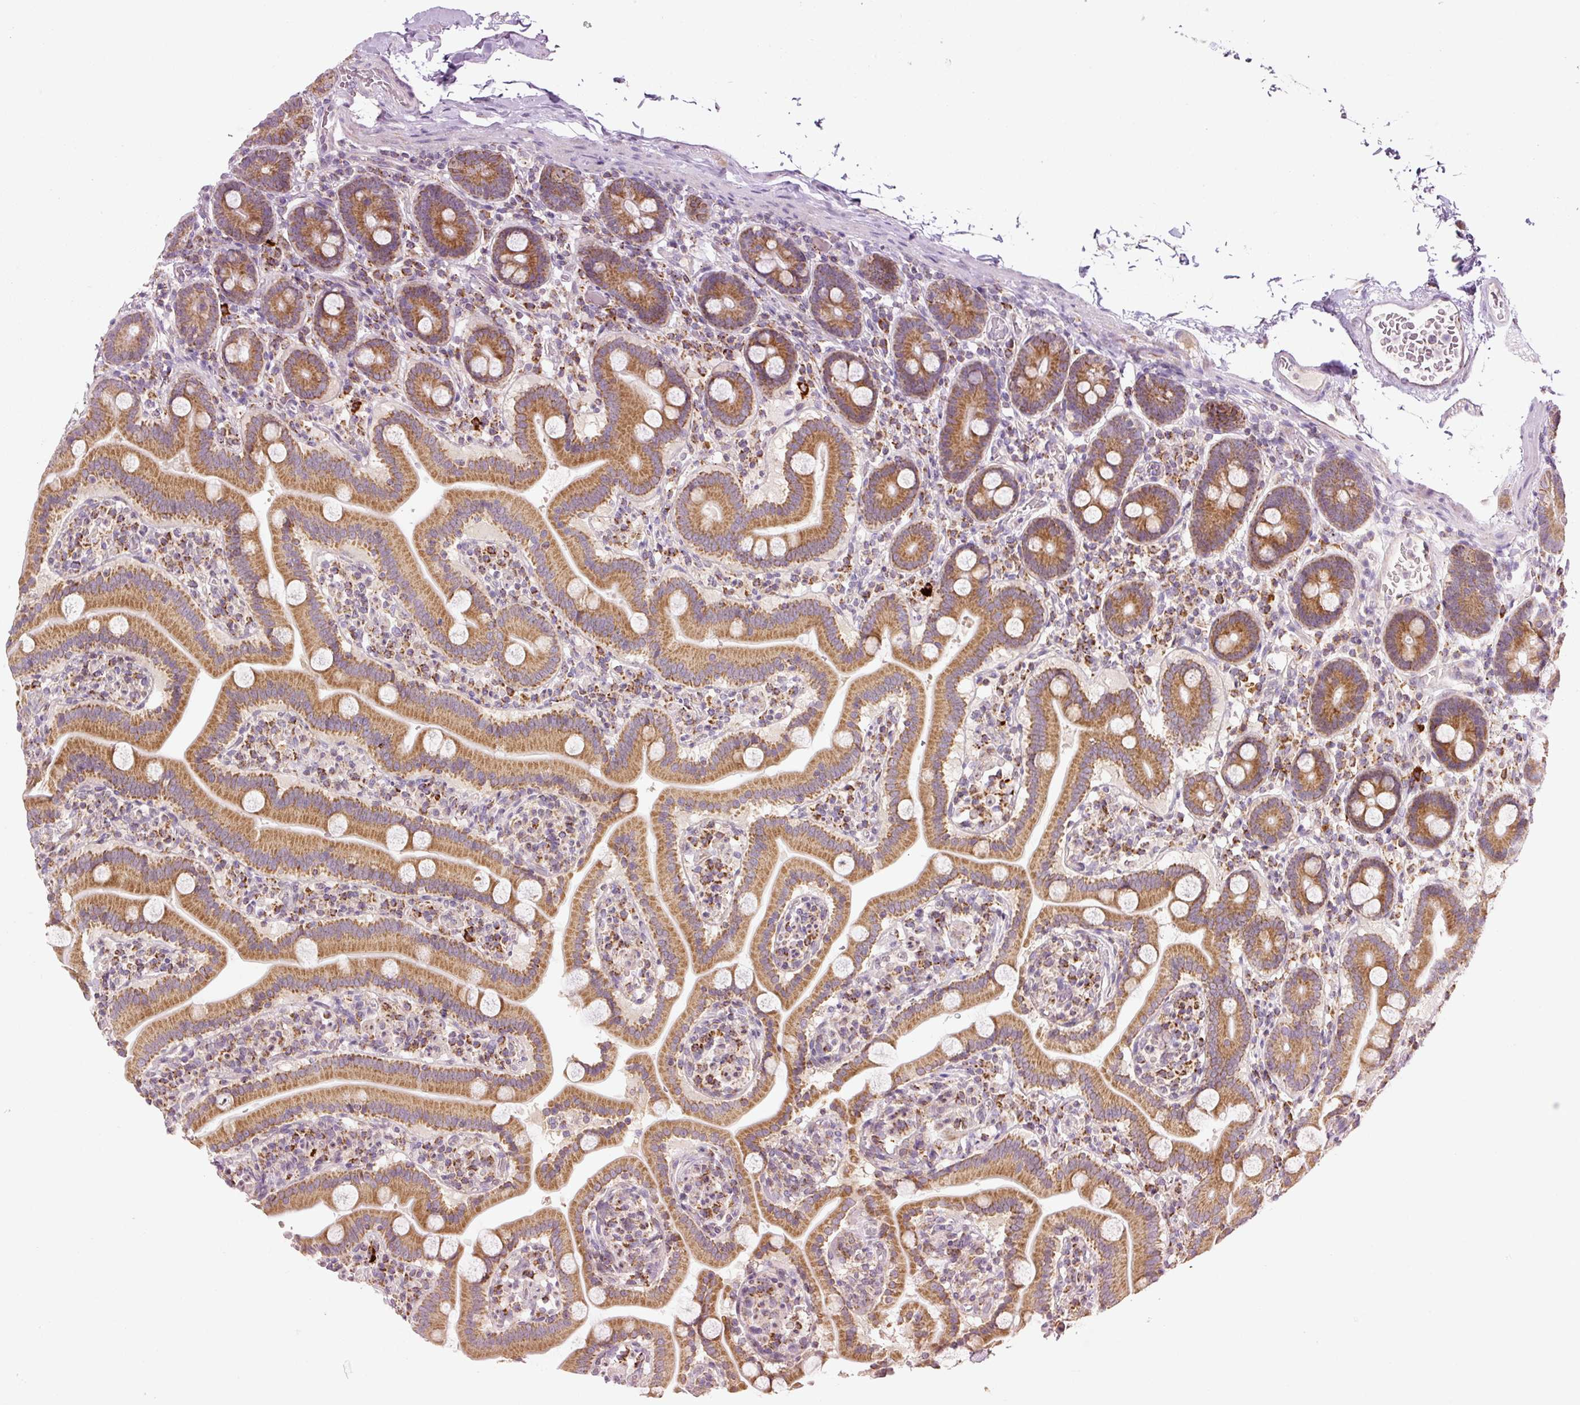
{"staining": {"intensity": "strong", "quantity": ">75%", "location": "cytoplasmic/membranous"}, "tissue": "duodenum", "cell_type": "Glandular cells", "image_type": "normal", "snomed": [{"axis": "morphology", "description": "Normal tissue, NOS"}, {"axis": "topography", "description": "Duodenum"}], "caption": "IHC of benign duodenum demonstrates high levels of strong cytoplasmic/membranous expression in approximately >75% of glandular cells. The staining was performed using DAB (3,3'-diaminobenzidine) to visualize the protein expression in brown, while the nuclei were stained in blue with hematoxylin (Magnification: 20x).", "gene": "FAM78B", "patient": {"sex": "male", "age": 55}}